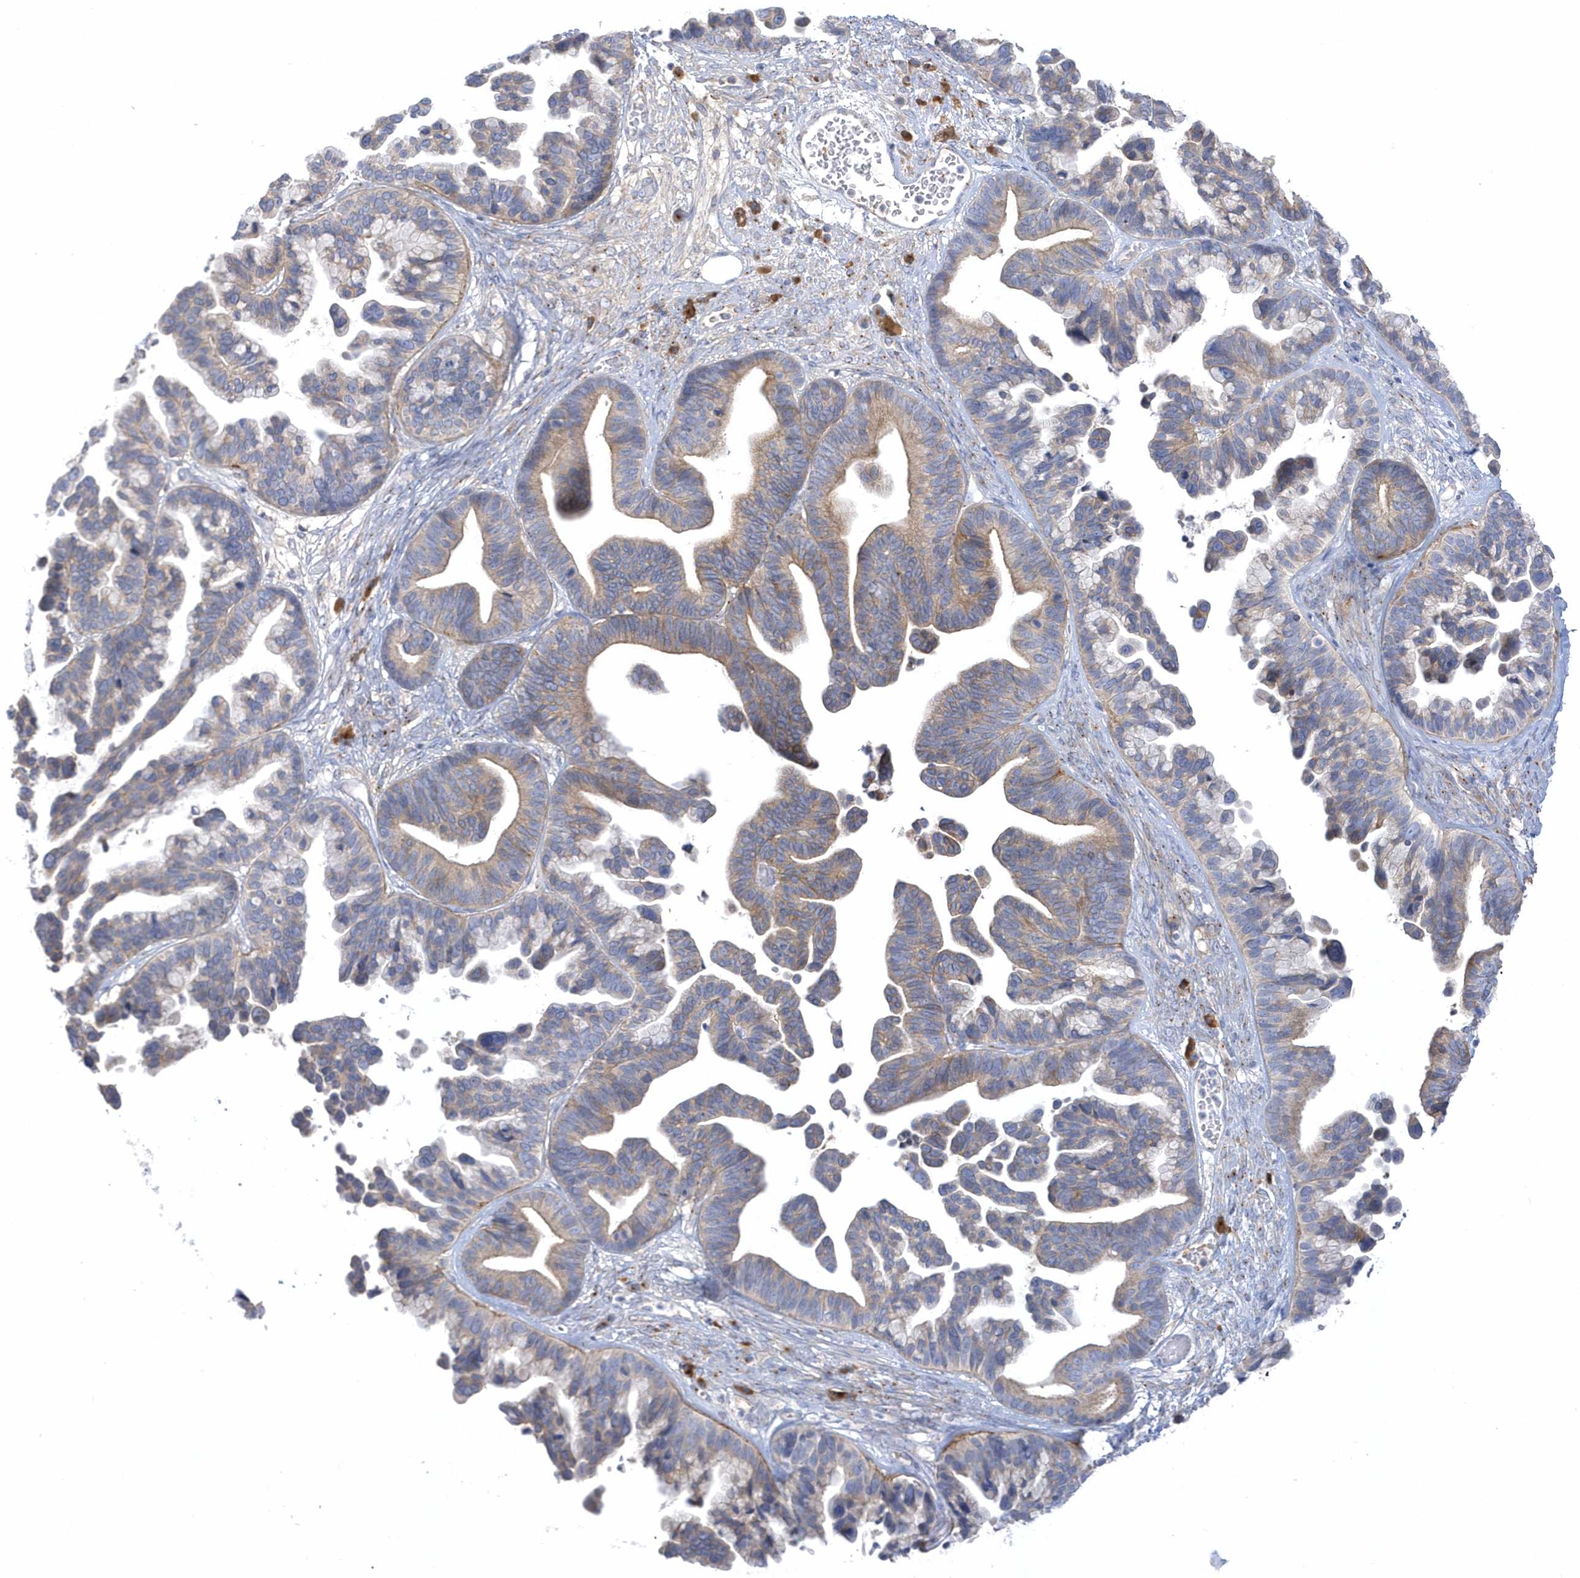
{"staining": {"intensity": "weak", "quantity": "25%-75%", "location": "cytoplasmic/membranous"}, "tissue": "ovarian cancer", "cell_type": "Tumor cells", "image_type": "cancer", "snomed": [{"axis": "morphology", "description": "Cystadenocarcinoma, serous, NOS"}, {"axis": "topography", "description": "Ovary"}], "caption": "A low amount of weak cytoplasmic/membranous staining is present in approximately 25%-75% of tumor cells in ovarian serous cystadenocarcinoma tissue. (DAB = brown stain, brightfield microscopy at high magnification).", "gene": "SEMA3D", "patient": {"sex": "female", "age": 56}}